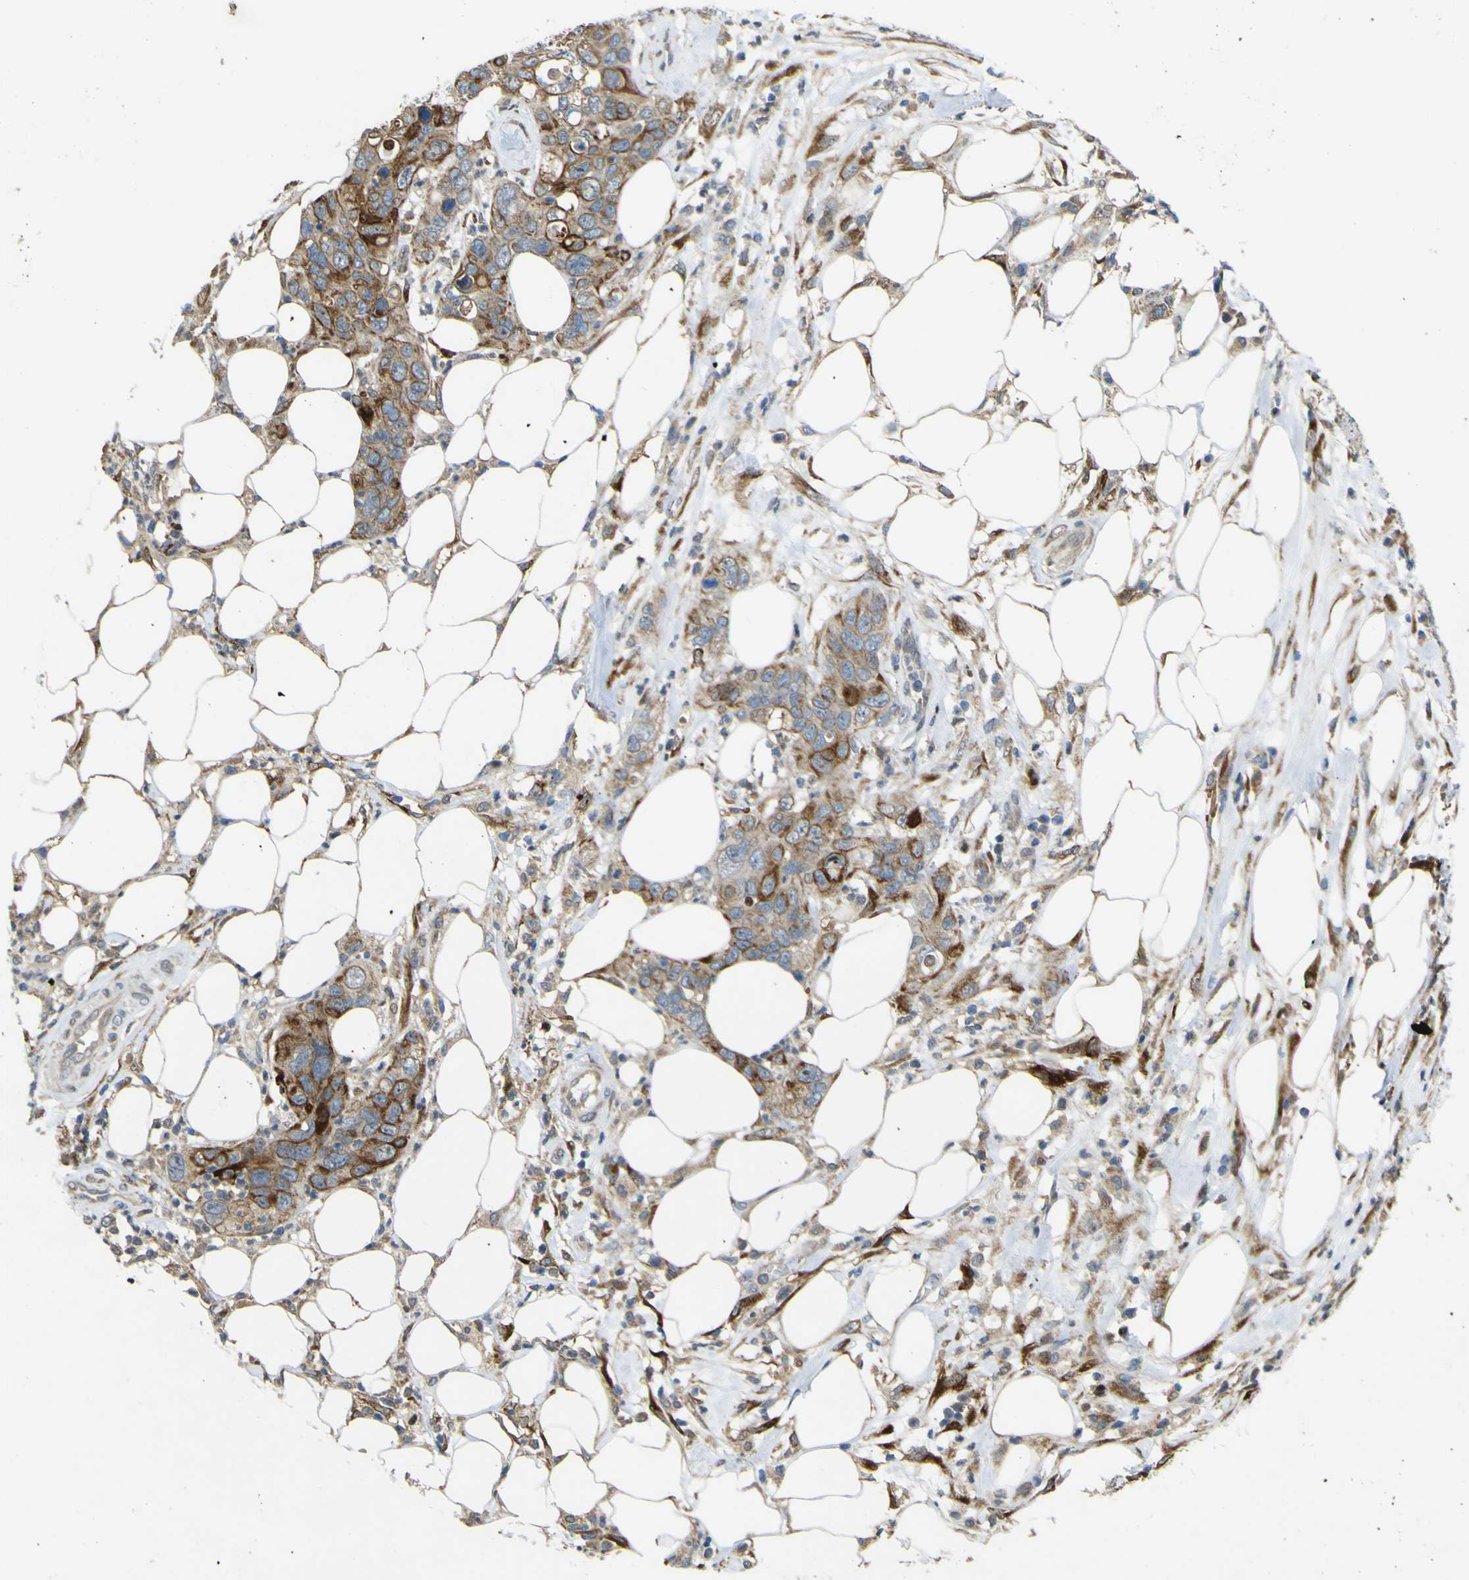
{"staining": {"intensity": "moderate", "quantity": ">75%", "location": "cytoplasmic/membranous"}, "tissue": "pancreatic cancer", "cell_type": "Tumor cells", "image_type": "cancer", "snomed": [{"axis": "morphology", "description": "Adenocarcinoma, NOS"}, {"axis": "topography", "description": "Pancreas"}], "caption": "A micrograph of pancreatic cancer (adenocarcinoma) stained for a protein demonstrates moderate cytoplasmic/membranous brown staining in tumor cells. (DAB (3,3'-diaminobenzidine) IHC, brown staining for protein, blue staining for nuclei).", "gene": "LBHD1", "patient": {"sex": "female", "age": 71}}